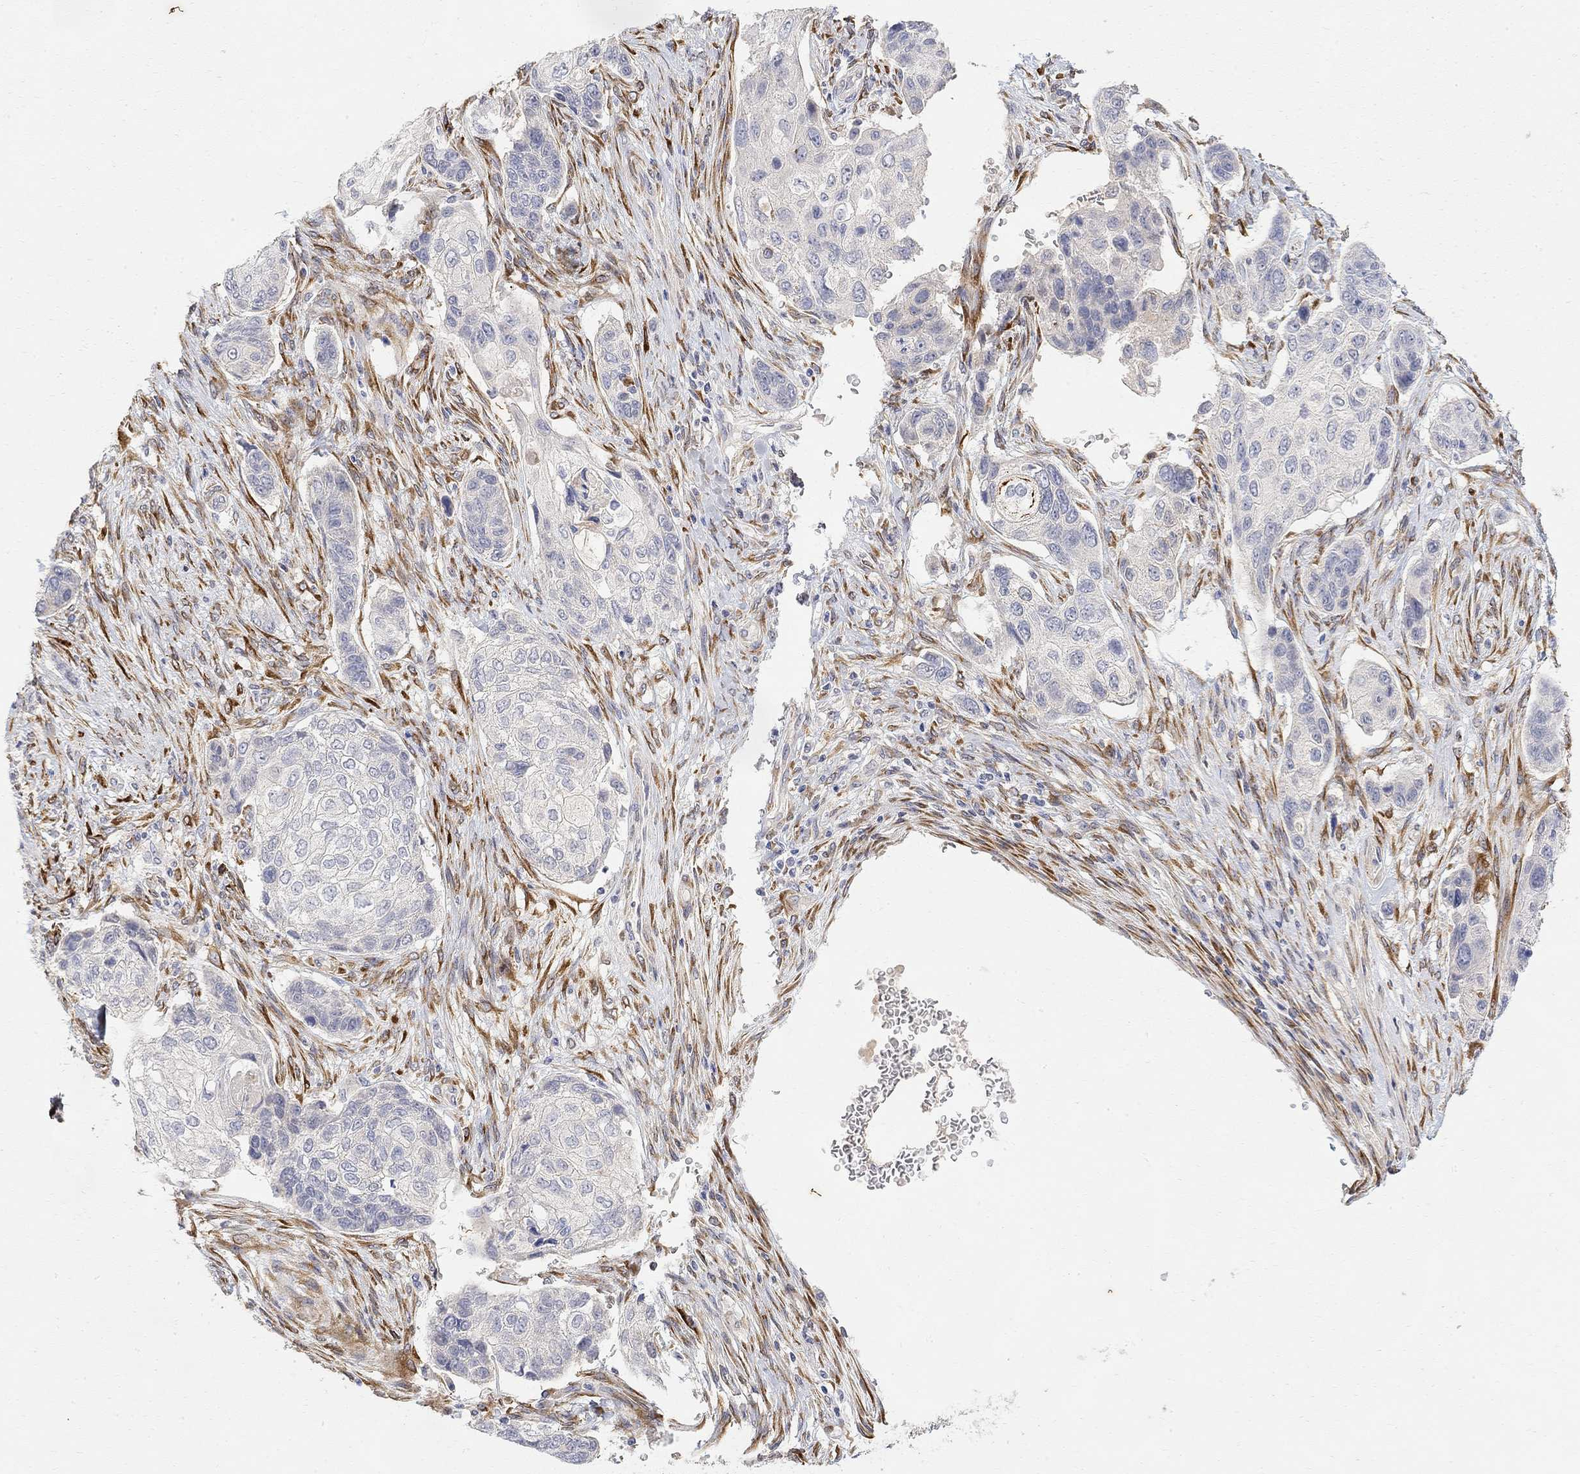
{"staining": {"intensity": "negative", "quantity": "none", "location": "none"}, "tissue": "lung cancer", "cell_type": "Tumor cells", "image_type": "cancer", "snomed": [{"axis": "morphology", "description": "Normal tissue, NOS"}, {"axis": "morphology", "description": "Squamous cell carcinoma, NOS"}, {"axis": "topography", "description": "Bronchus"}, {"axis": "topography", "description": "Lung"}], "caption": "Tumor cells are negative for brown protein staining in lung cancer.", "gene": "FNDC5", "patient": {"sex": "male", "age": 69}}